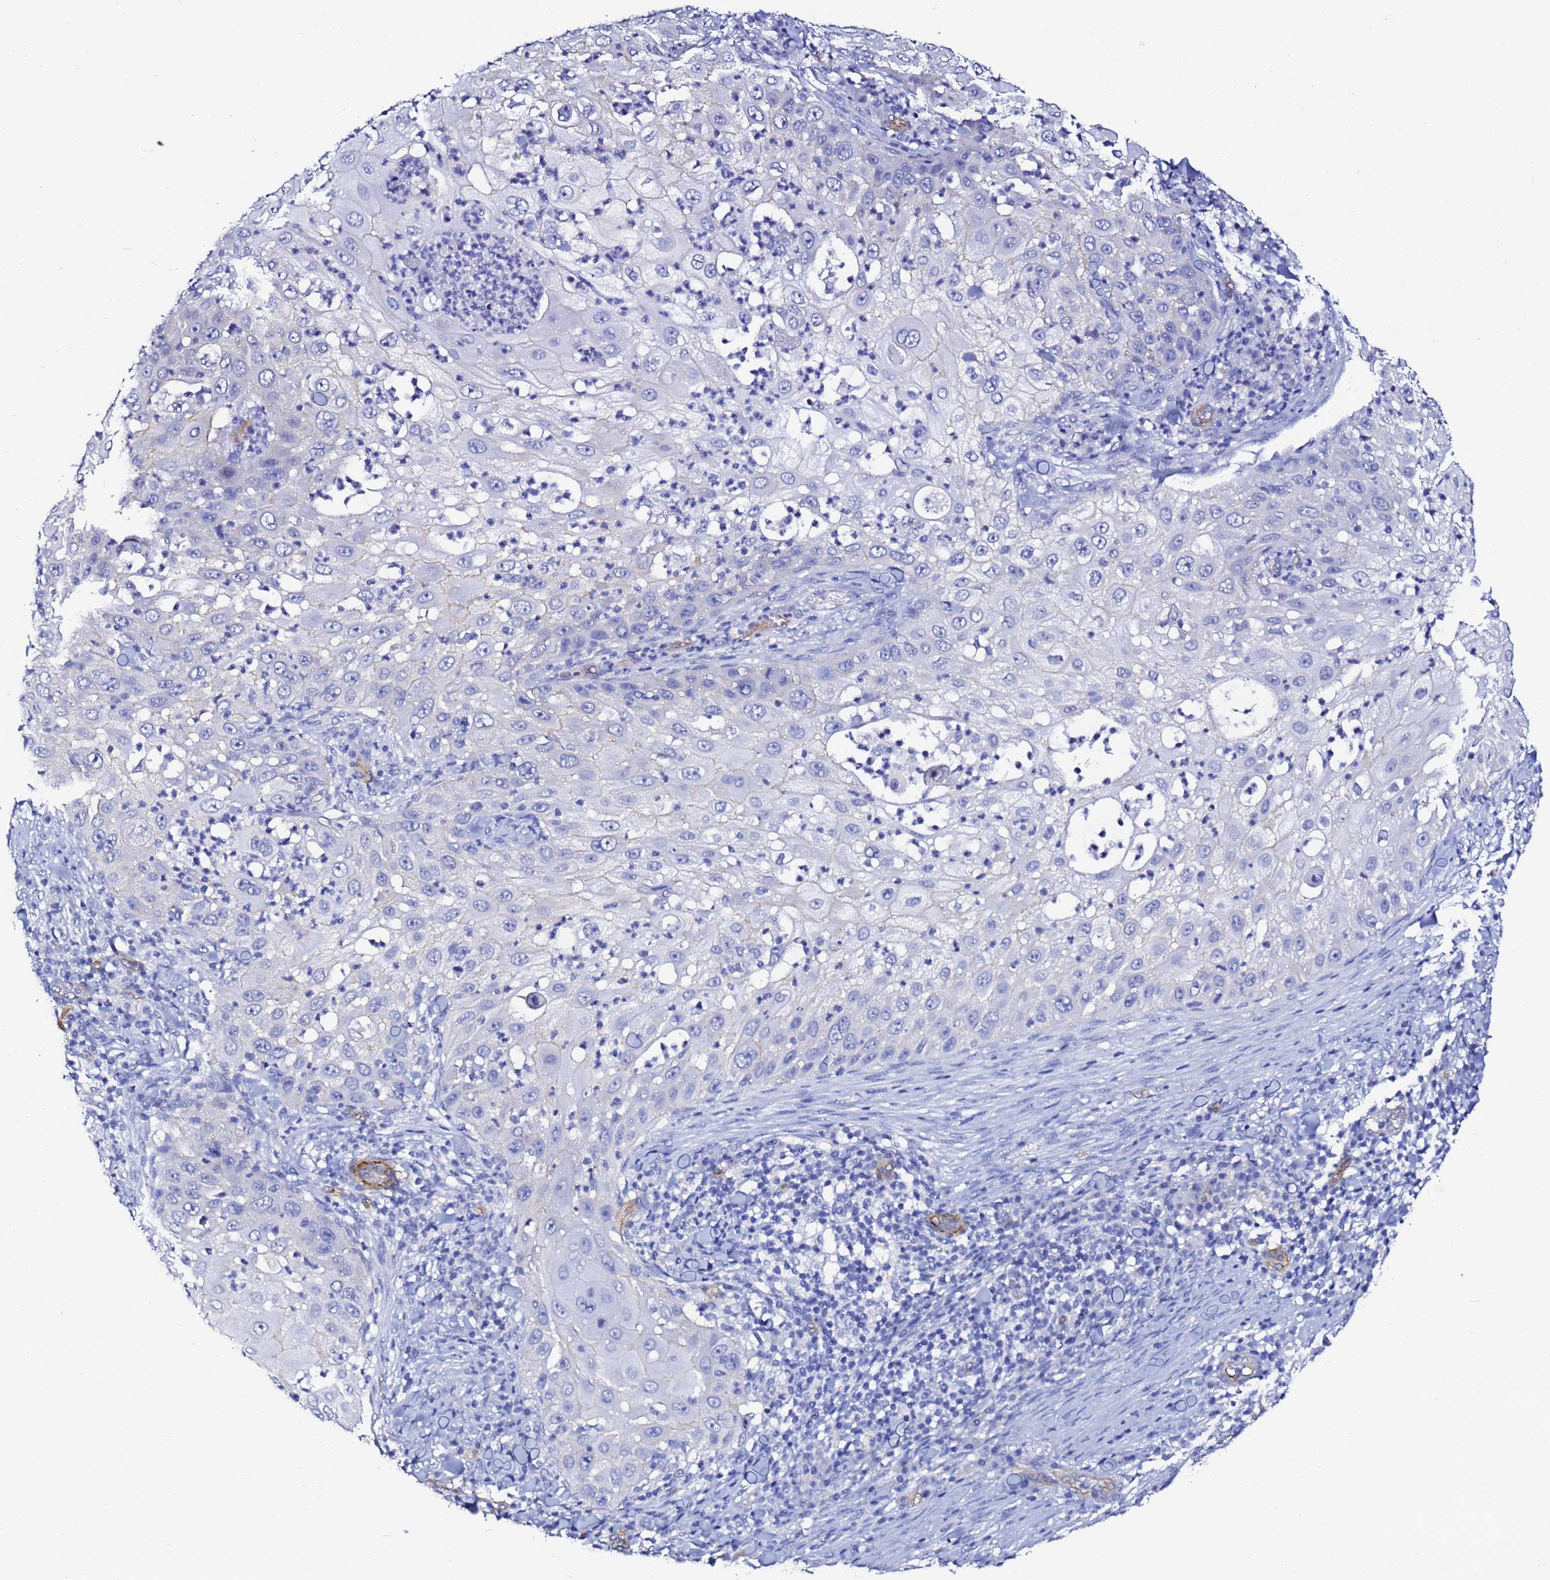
{"staining": {"intensity": "negative", "quantity": "none", "location": "none"}, "tissue": "skin cancer", "cell_type": "Tumor cells", "image_type": "cancer", "snomed": [{"axis": "morphology", "description": "Squamous cell carcinoma, NOS"}, {"axis": "topography", "description": "Skin"}], "caption": "Immunohistochemistry (IHC) micrograph of neoplastic tissue: skin squamous cell carcinoma stained with DAB displays no significant protein expression in tumor cells.", "gene": "DEFB104A", "patient": {"sex": "female", "age": 44}}